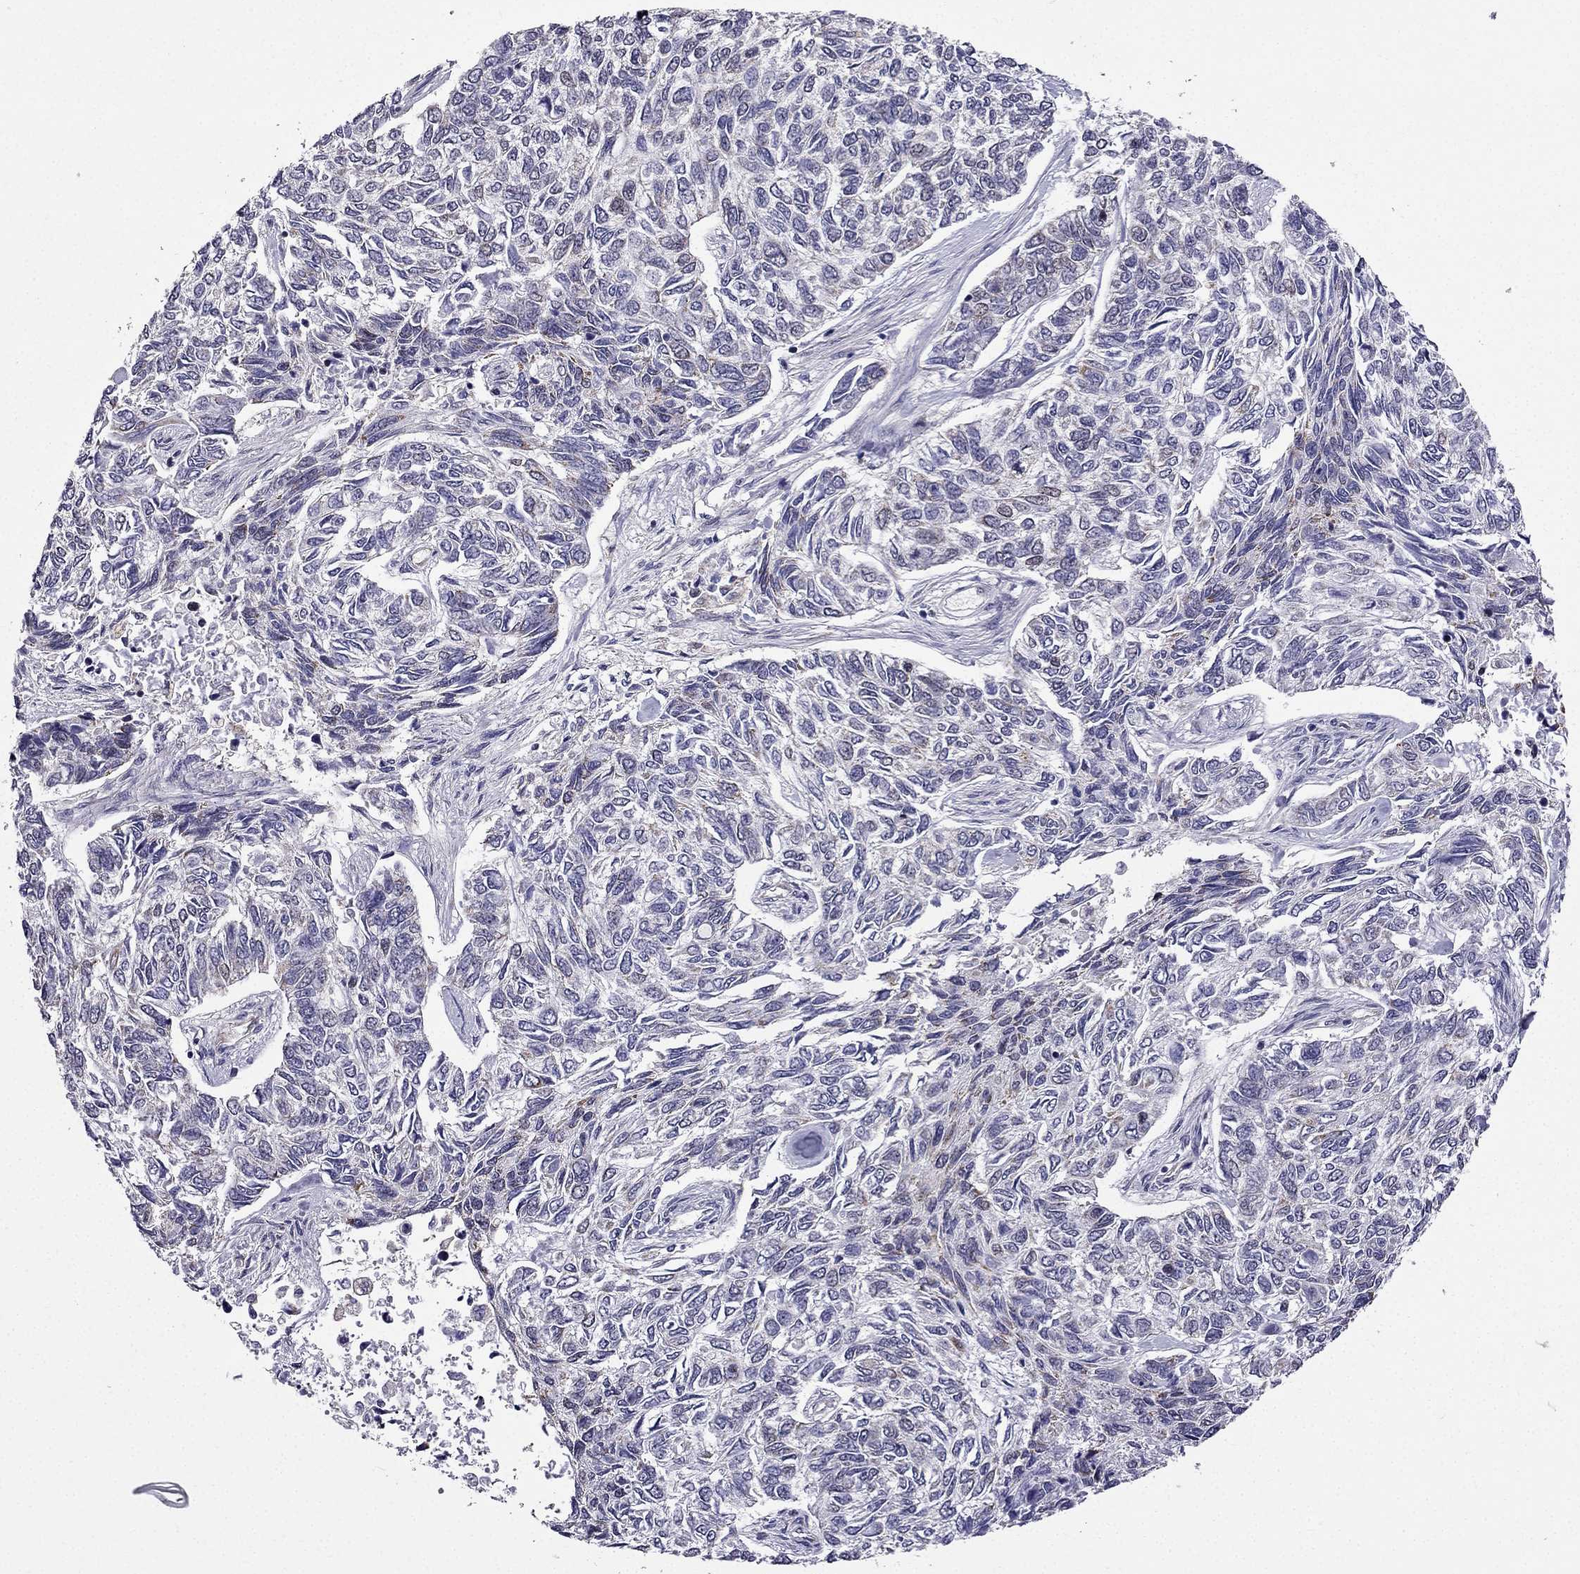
{"staining": {"intensity": "negative", "quantity": "none", "location": "none"}, "tissue": "skin cancer", "cell_type": "Tumor cells", "image_type": "cancer", "snomed": [{"axis": "morphology", "description": "Basal cell carcinoma"}, {"axis": "topography", "description": "Skin"}], "caption": "Human basal cell carcinoma (skin) stained for a protein using immunohistochemistry (IHC) reveals no positivity in tumor cells.", "gene": "SLC6A2", "patient": {"sex": "female", "age": 65}}